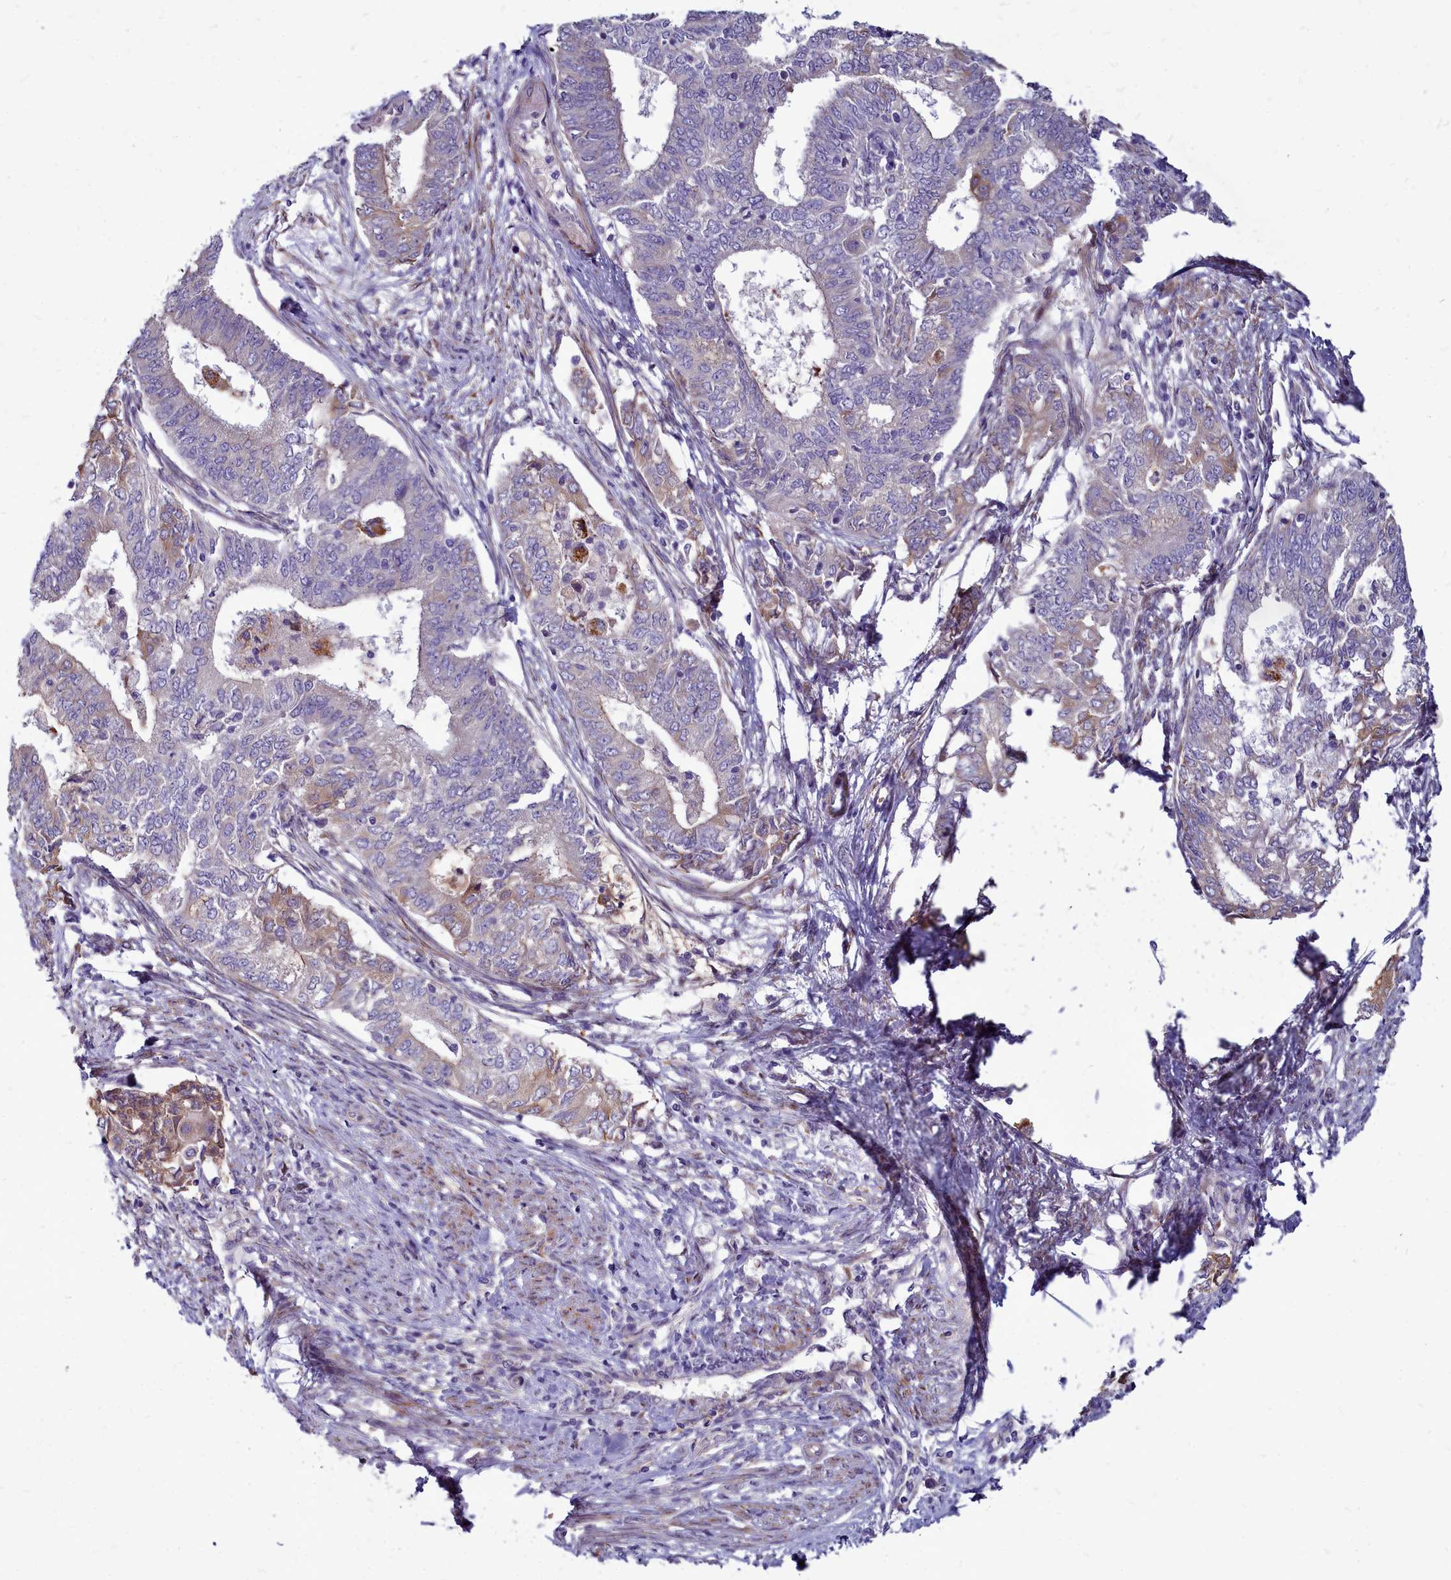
{"staining": {"intensity": "weak", "quantity": "<25%", "location": "cytoplasmic/membranous"}, "tissue": "endometrial cancer", "cell_type": "Tumor cells", "image_type": "cancer", "snomed": [{"axis": "morphology", "description": "Adenocarcinoma, NOS"}, {"axis": "topography", "description": "Endometrium"}], "caption": "DAB immunohistochemical staining of endometrial adenocarcinoma exhibits no significant staining in tumor cells.", "gene": "SMPD4", "patient": {"sex": "female", "age": 62}}